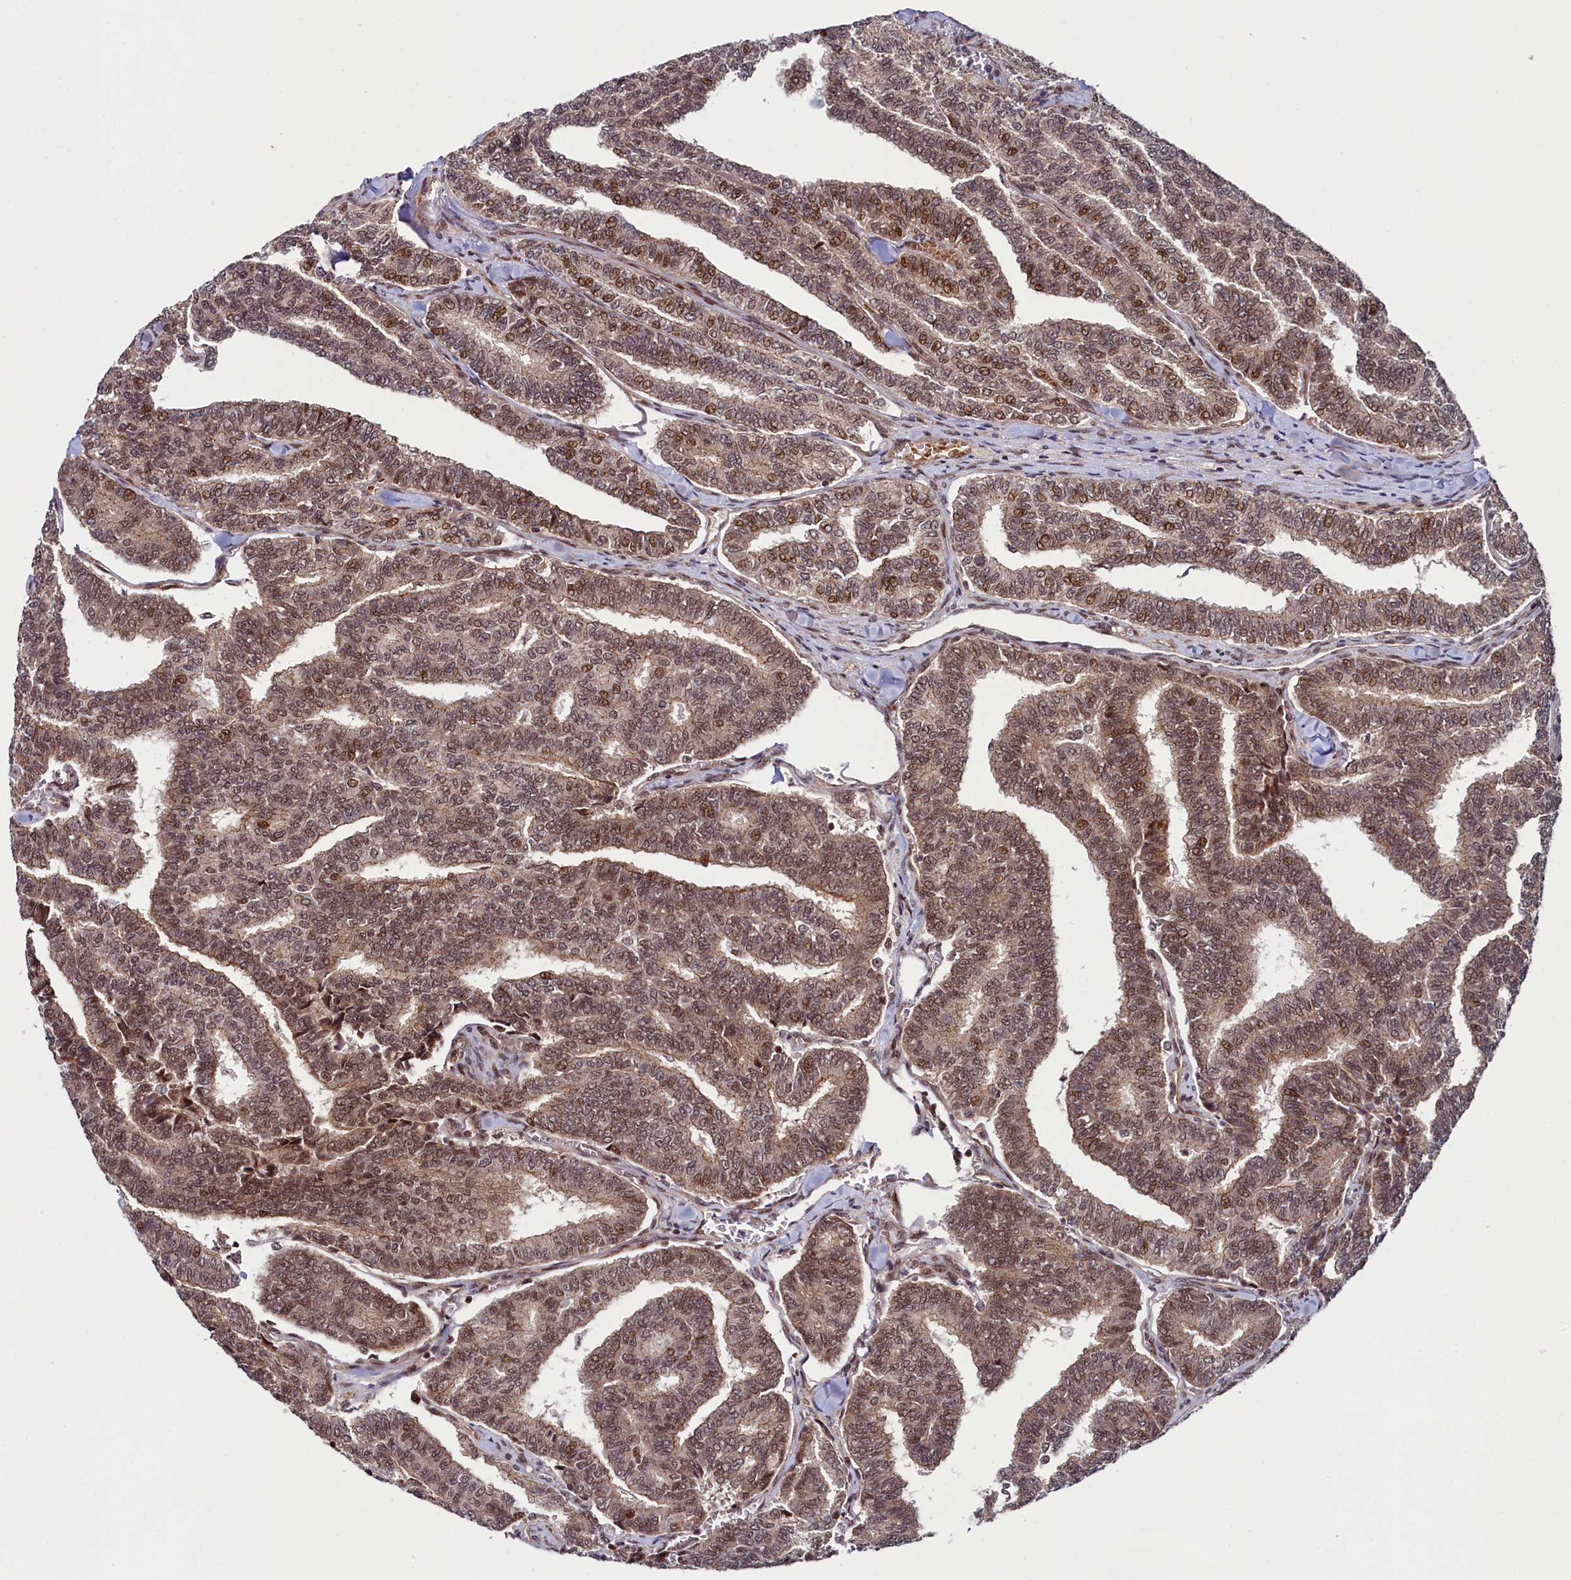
{"staining": {"intensity": "moderate", "quantity": ">75%", "location": "nuclear"}, "tissue": "thyroid cancer", "cell_type": "Tumor cells", "image_type": "cancer", "snomed": [{"axis": "morphology", "description": "Papillary adenocarcinoma, NOS"}, {"axis": "topography", "description": "Thyroid gland"}], "caption": "Tumor cells display medium levels of moderate nuclear staining in about >75% of cells in human papillary adenocarcinoma (thyroid). Immunohistochemistry (ihc) stains the protein of interest in brown and the nuclei are stained blue.", "gene": "LEO1", "patient": {"sex": "female", "age": 35}}